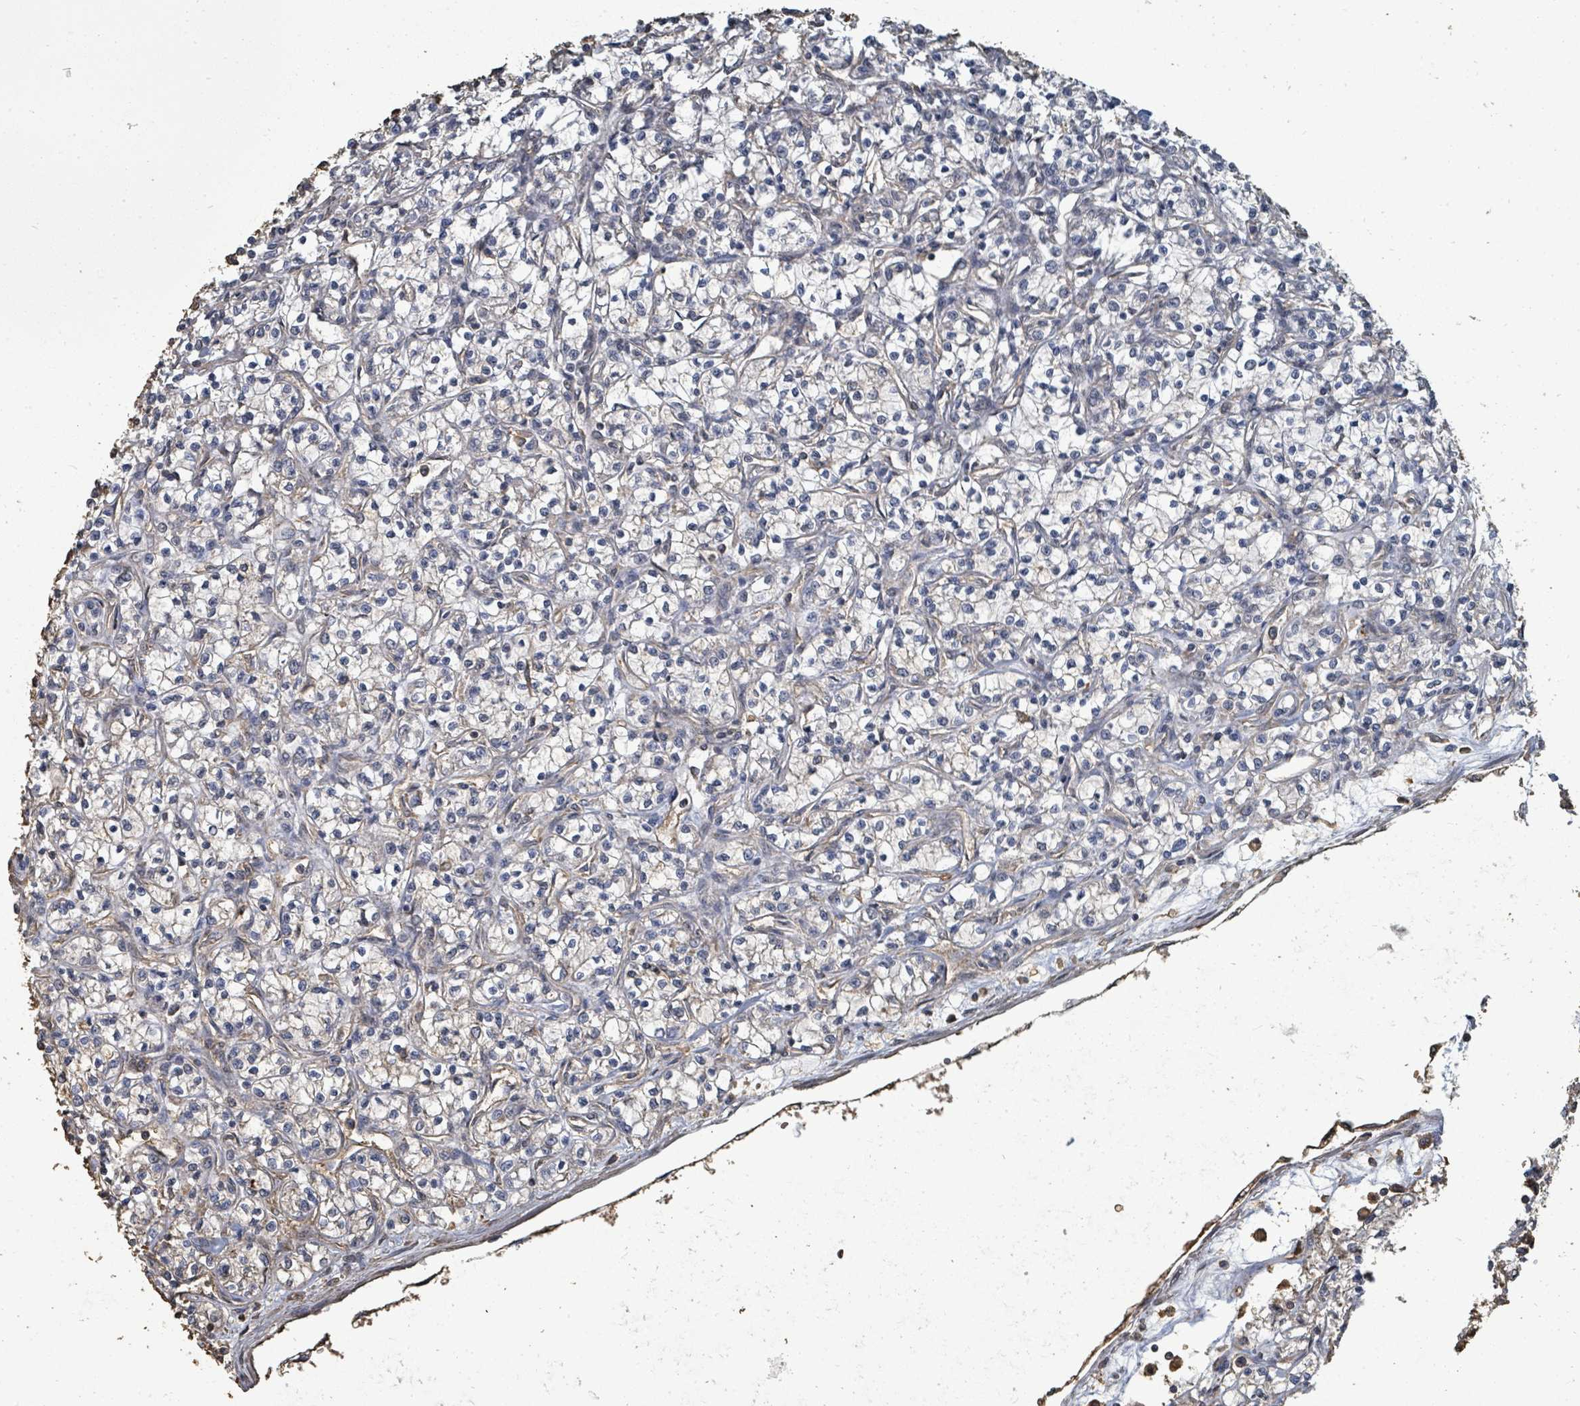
{"staining": {"intensity": "negative", "quantity": "none", "location": "none"}, "tissue": "renal cancer", "cell_type": "Tumor cells", "image_type": "cancer", "snomed": [{"axis": "morphology", "description": "Adenocarcinoma, NOS"}, {"axis": "topography", "description": "Kidney"}], "caption": "Immunohistochemical staining of adenocarcinoma (renal) reveals no significant positivity in tumor cells.", "gene": "C6orf52", "patient": {"sex": "female", "age": 59}}